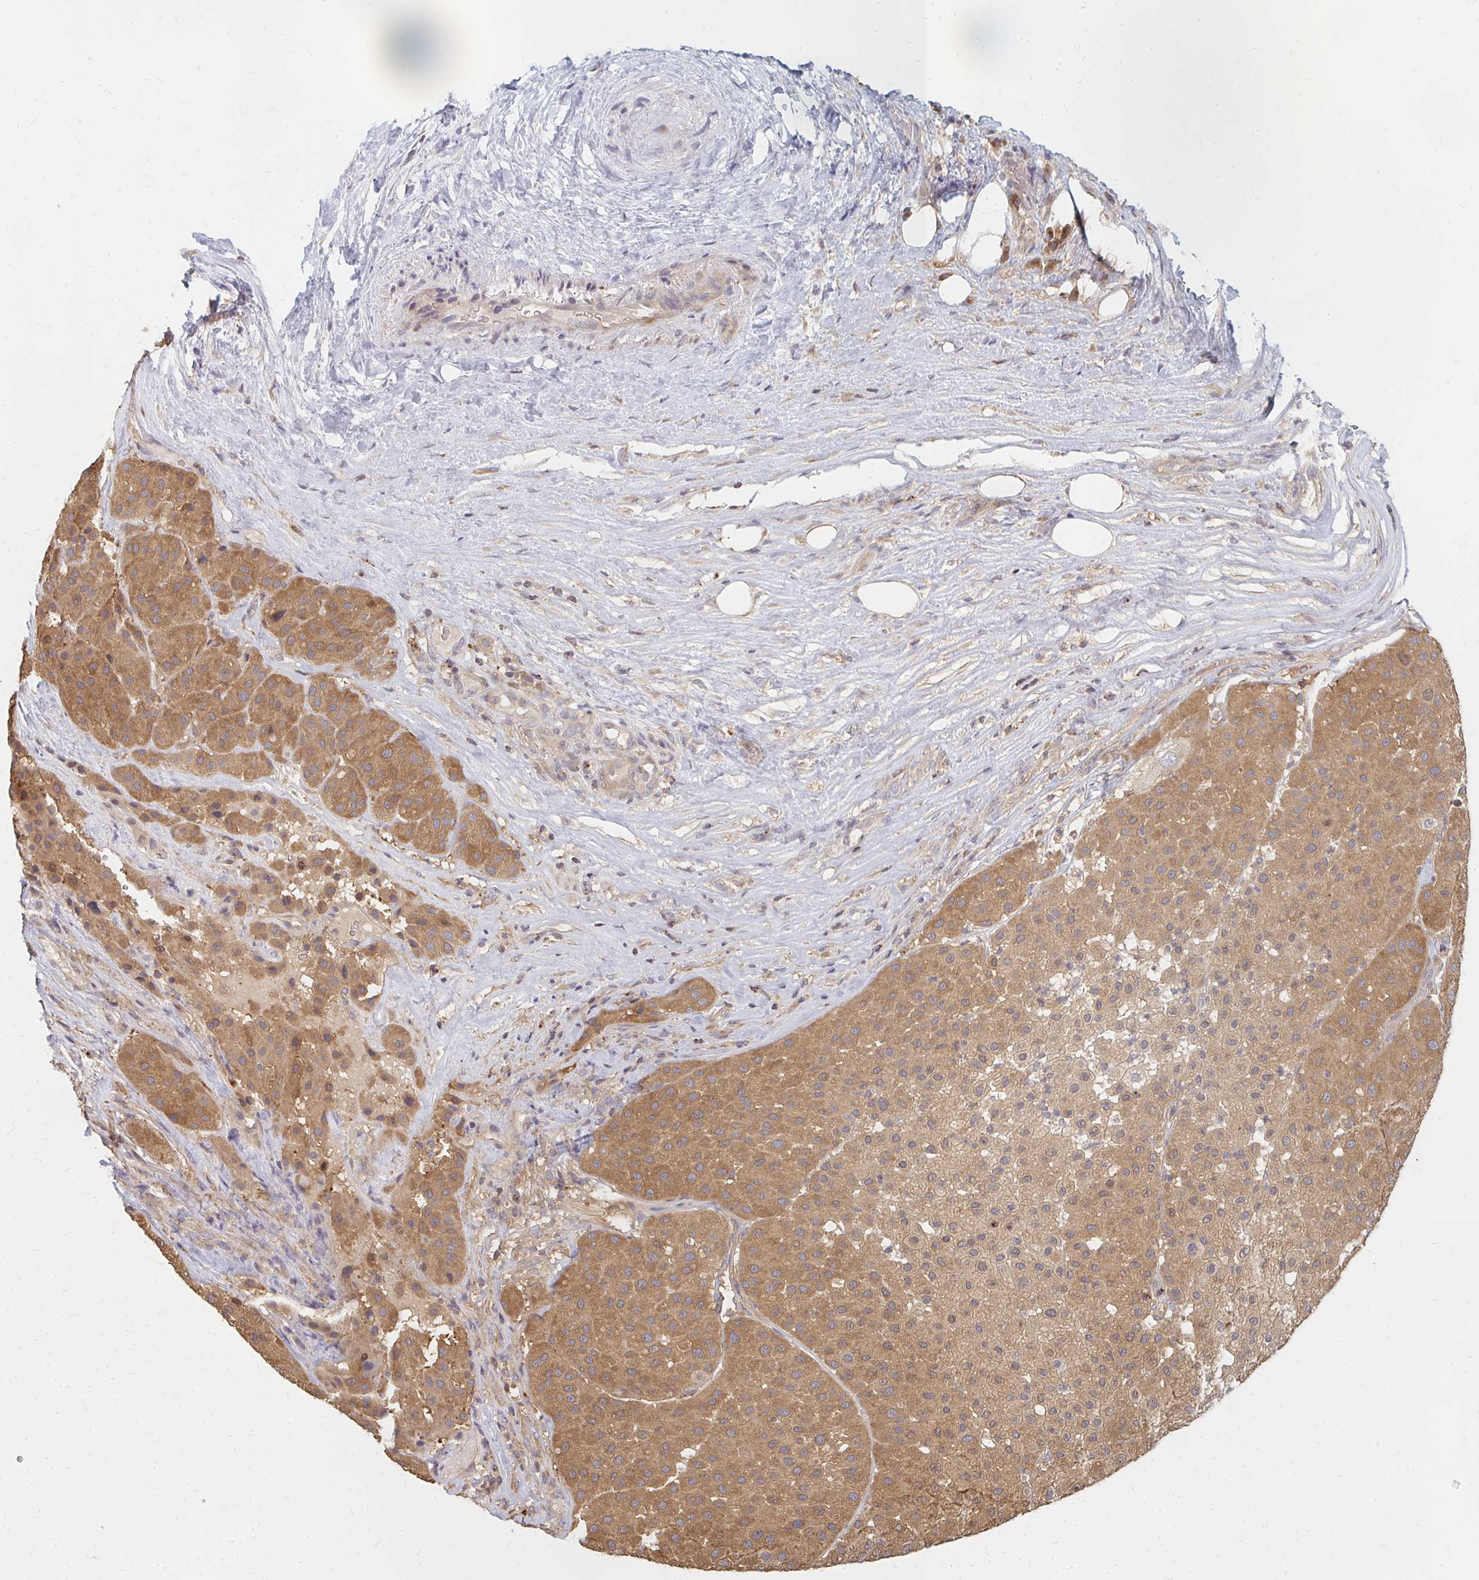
{"staining": {"intensity": "moderate", "quantity": ">75%", "location": "cytoplasmic/membranous"}, "tissue": "melanoma", "cell_type": "Tumor cells", "image_type": "cancer", "snomed": [{"axis": "morphology", "description": "Malignant melanoma, Metastatic site"}, {"axis": "topography", "description": "Smooth muscle"}], "caption": "High-power microscopy captured an IHC histopathology image of malignant melanoma (metastatic site), revealing moderate cytoplasmic/membranous expression in approximately >75% of tumor cells.", "gene": "ZNF285", "patient": {"sex": "male", "age": 41}}